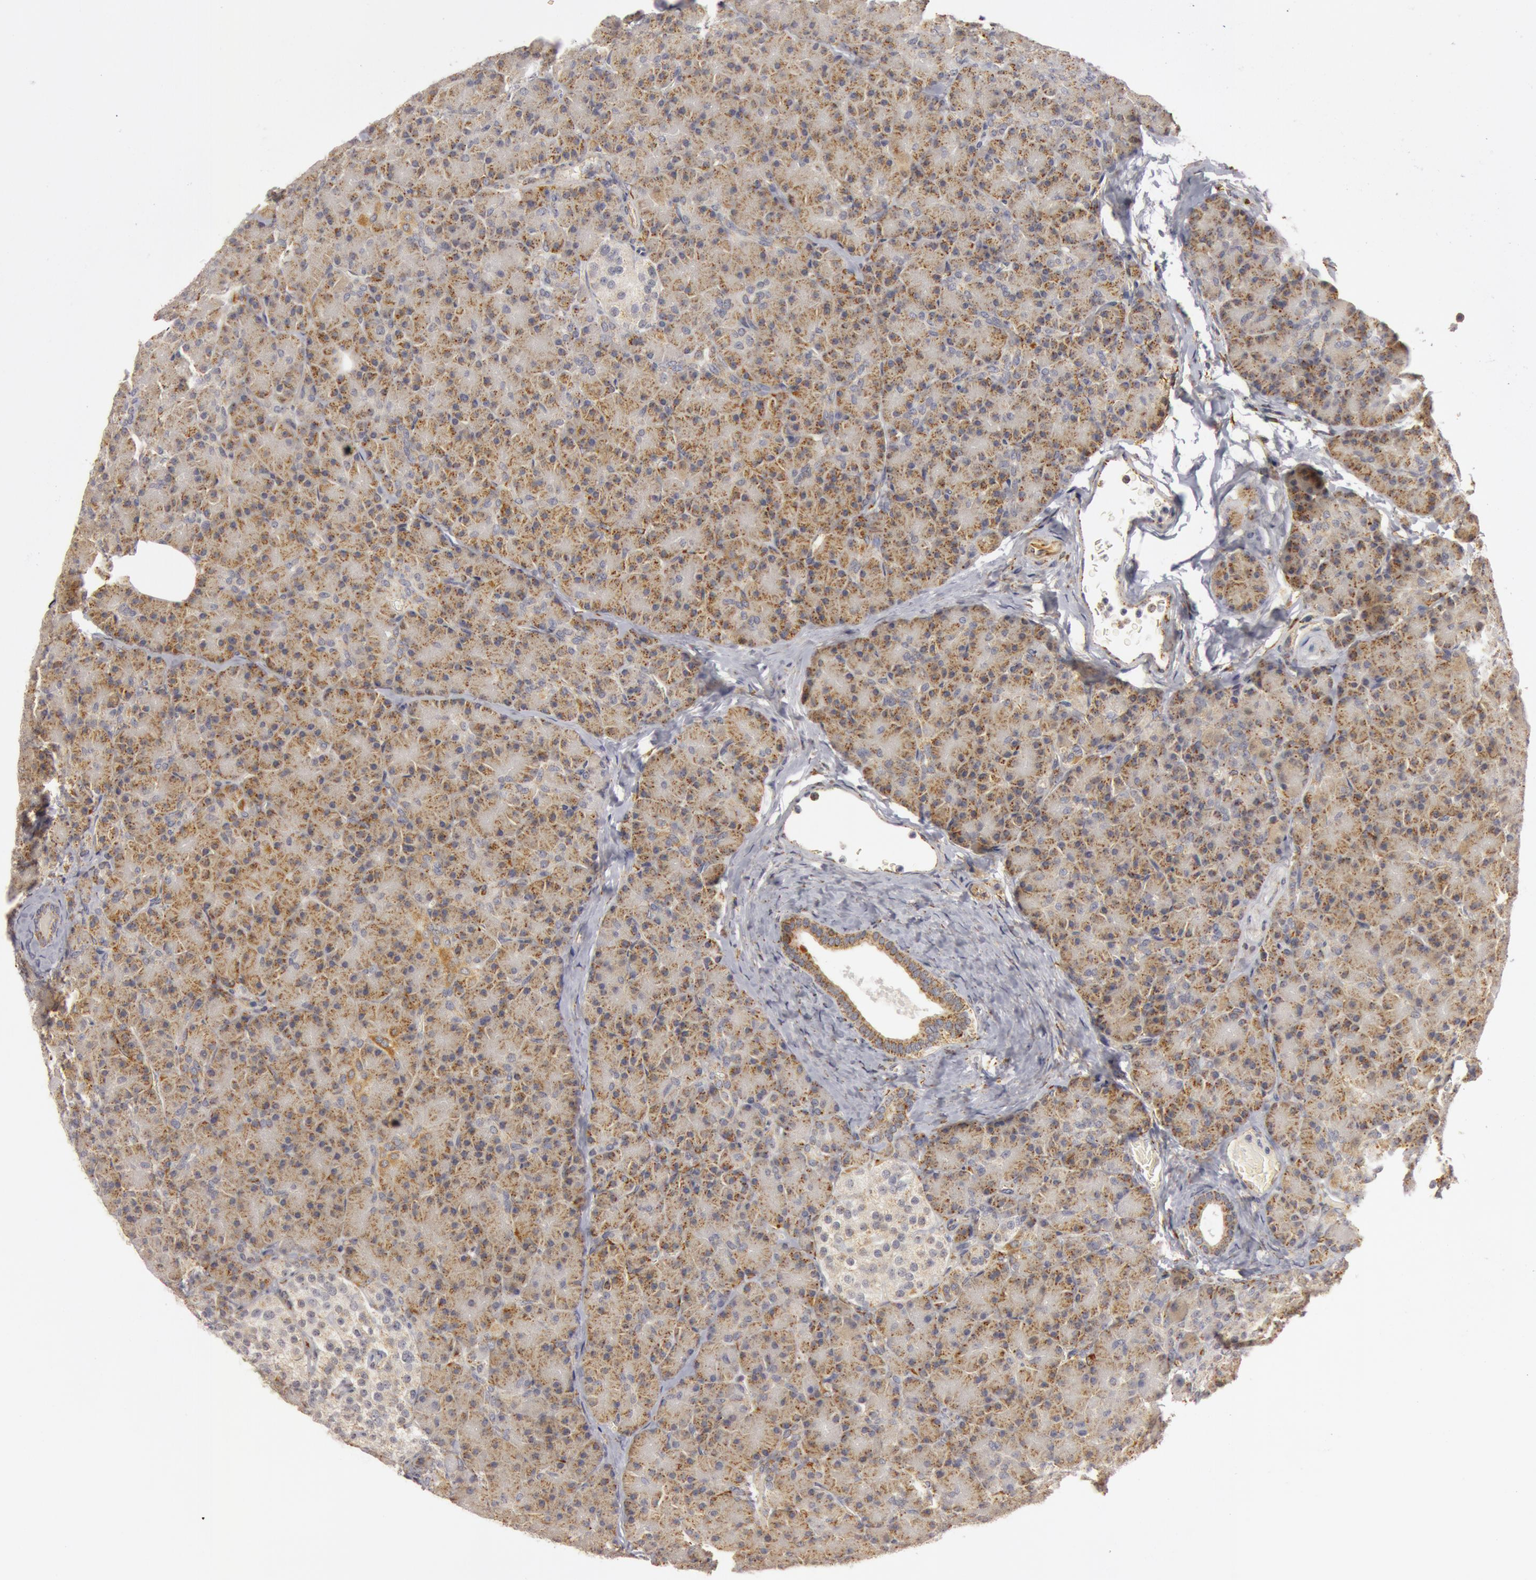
{"staining": {"intensity": "moderate", "quantity": ">75%", "location": "cytoplasmic/membranous"}, "tissue": "pancreas", "cell_type": "Exocrine glandular cells", "image_type": "normal", "snomed": [{"axis": "morphology", "description": "Normal tissue, NOS"}, {"axis": "topography", "description": "Pancreas"}], "caption": "Protein staining by immunohistochemistry (IHC) demonstrates moderate cytoplasmic/membranous expression in about >75% of exocrine glandular cells in unremarkable pancreas.", "gene": "C7", "patient": {"sex": "female", "age": 43}}